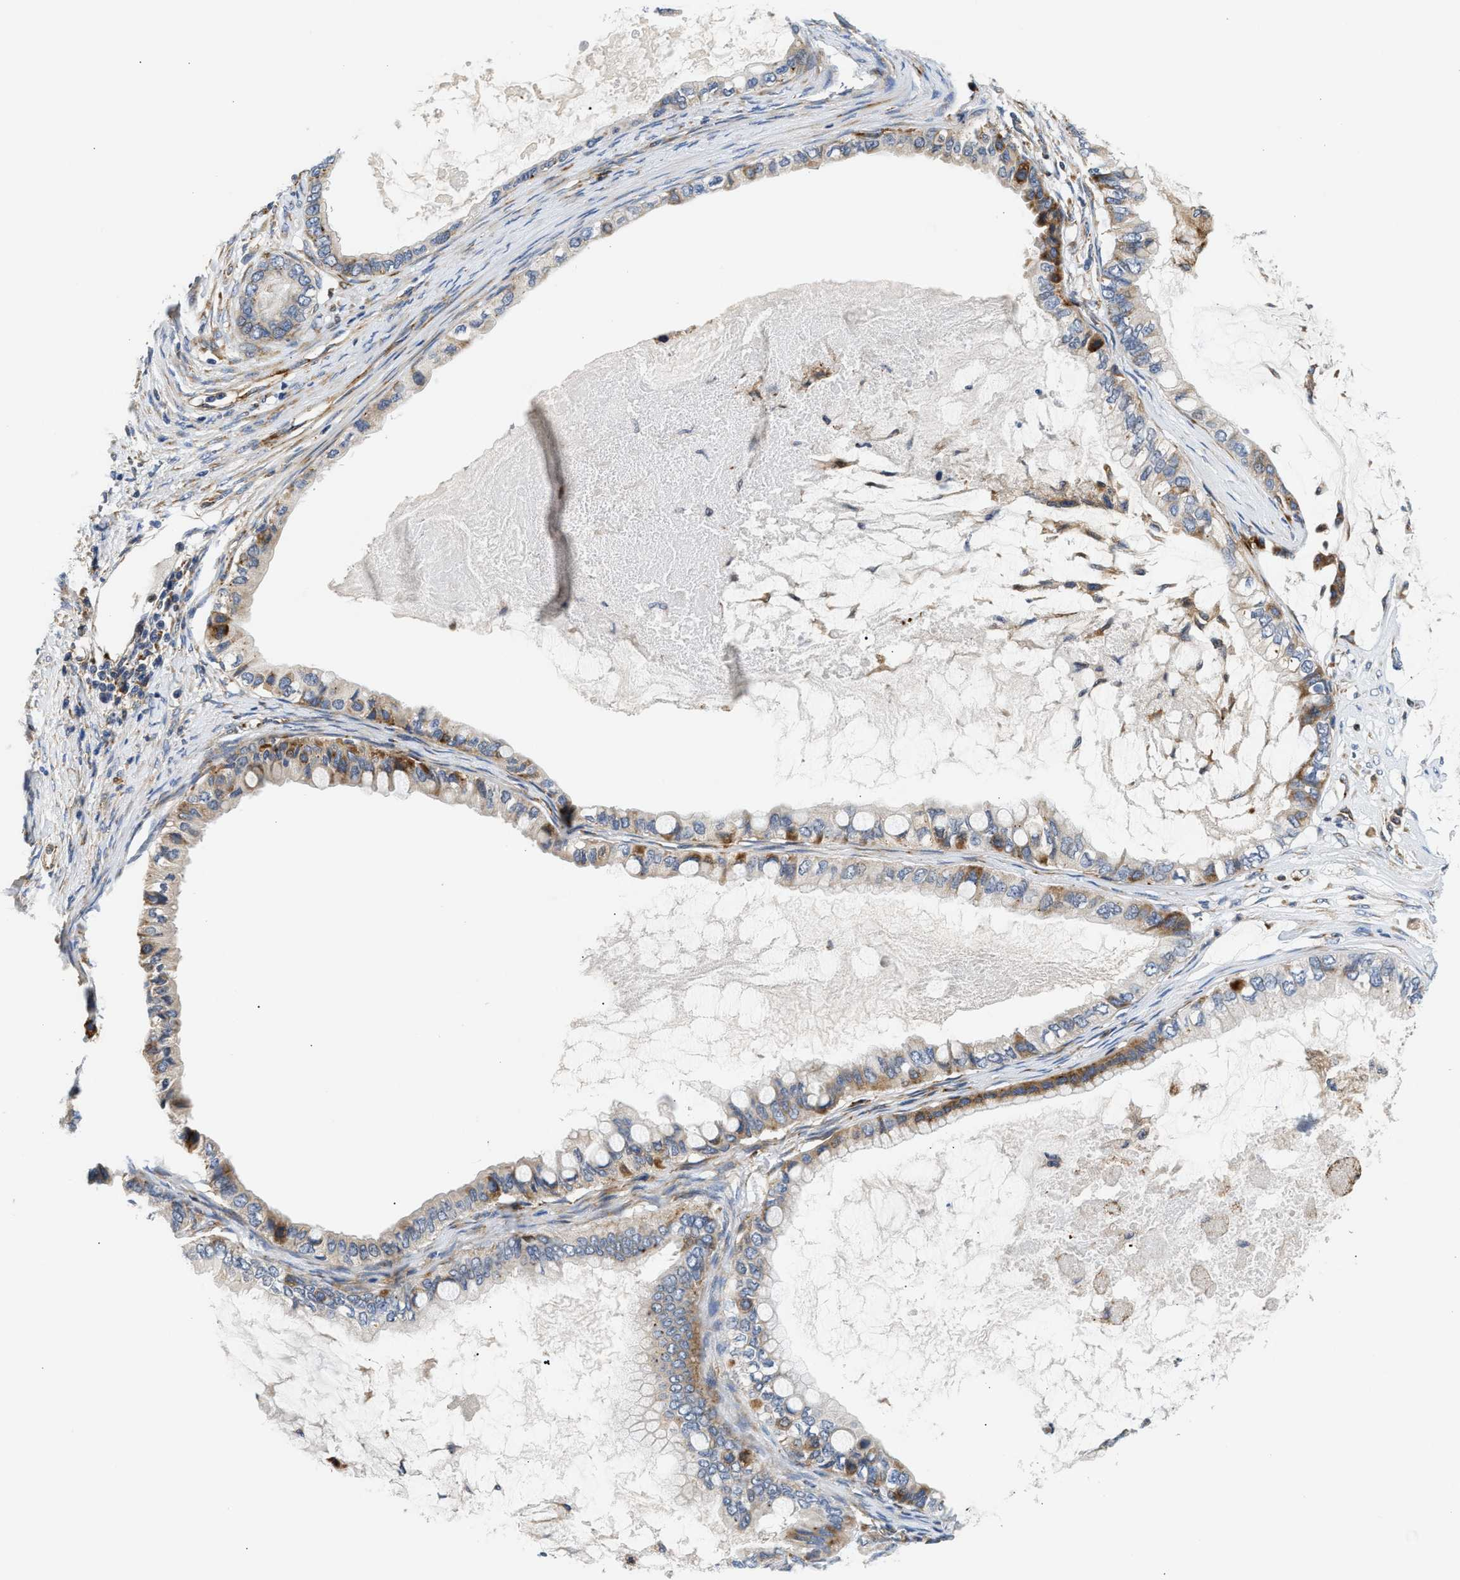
{"staining": {"intensity": "moderate", "quantity": "<25%", "location": "cytoplasmic/membranous"}, "tissue": "ovarian cancer", "cell_type": "Tumor cells", "image_type": "cancer", "snomed": [{"axis": "morphology", "description": "Cystadenocarcinoma, mucinous, NOS"}, {"axis": "topography", "description": "Ovary"}], "caption": "A histopathology image showing moderate cytoplasmic/membranous staining in approximately <25% of tumor cells in ovarian cancer, as visualized by brown immunohistochemical staining.", "gene": "AMZ1", "patient": {"sex": "female", "age": 80}}